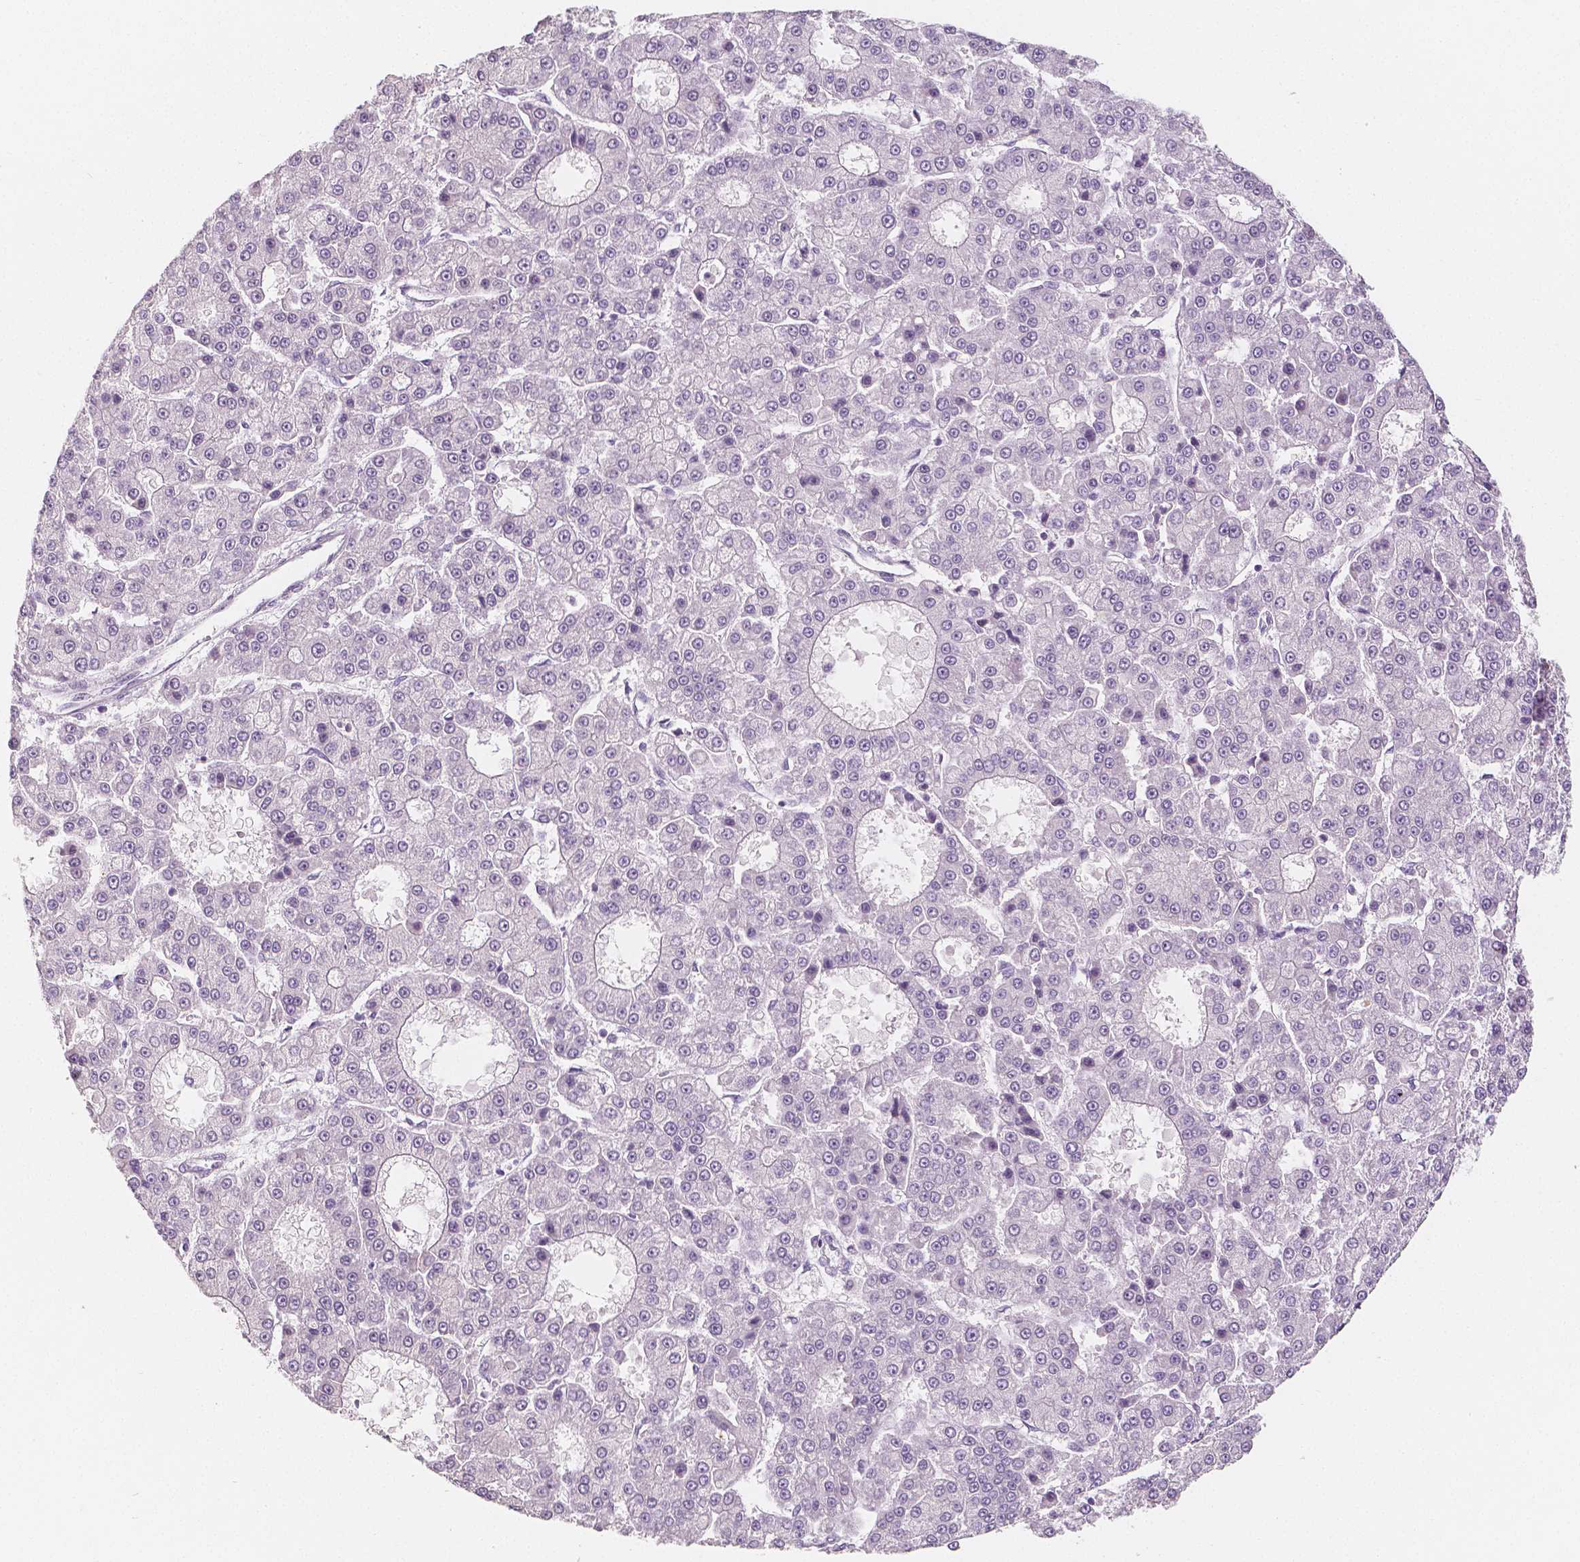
{"staining": {"intensity": "negative", "quantity": "none", "location": "none"}, "tissue": "liver cancer", "cell_type": "Tumor cells", "image_type": "cancer", "snomed": [{"axis": "morphology", "description": "Carcinoma, Hepatocellular, NOS"}, {"axis": "topography", "description": "Liver"}], "caption": "Photomicrograph shows no protein positivity in tumor cells of liver hepatocellular carcinoma tissue.", "gene": "KDM5B", "patient": {"sex": "male", "age": 70}}